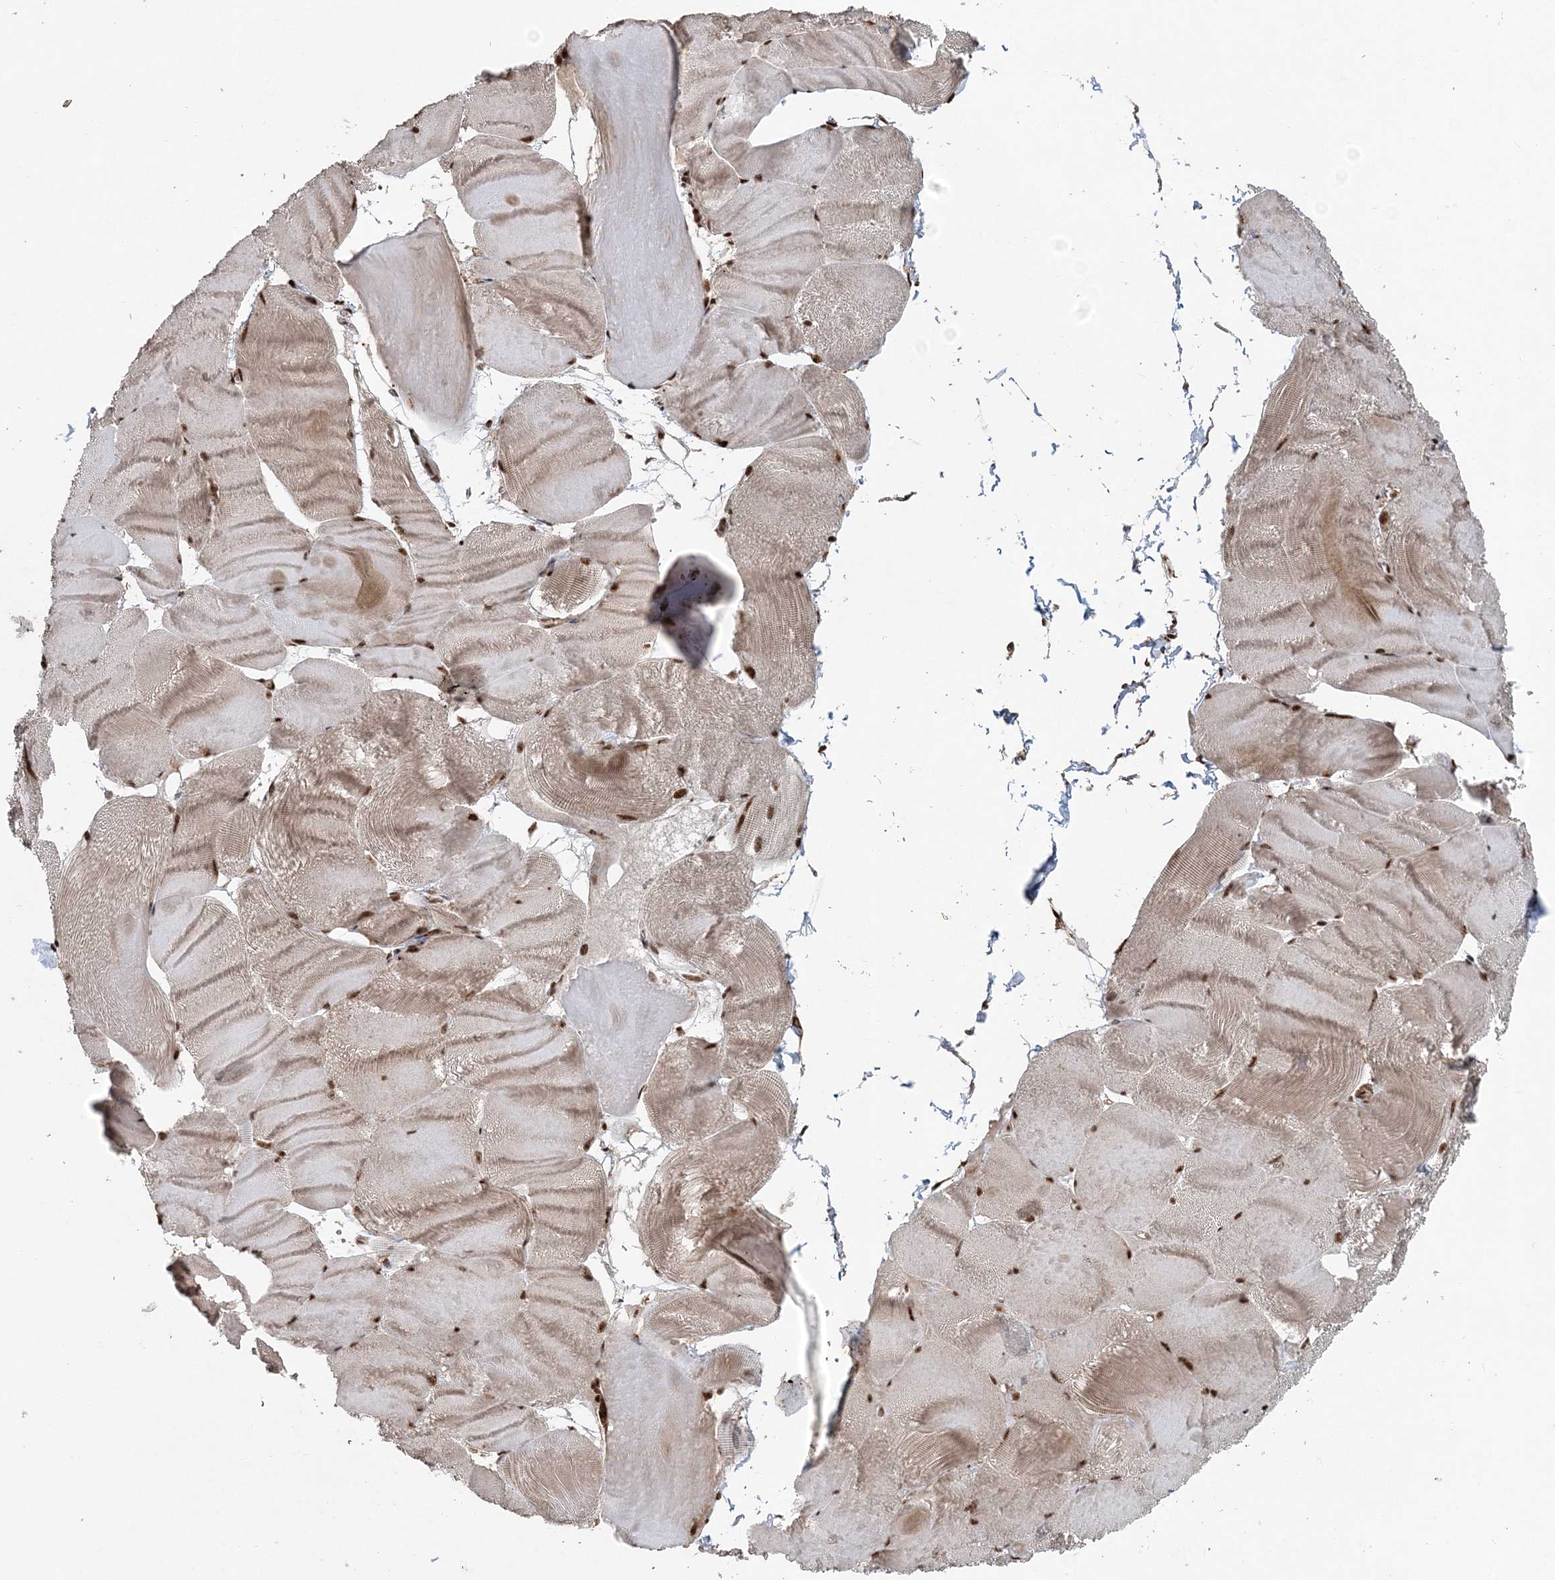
{"staining": {"intensity": "strong", "quantity": ">75%", "location": "cytoplasmic/membranous,nuclear"}, "tissue": "skeletal muscle", "cell_type": "Myocytes", "image_type": "normal", "snomed": [{"axis": "morphology", "description": "Normal tissue, NOS"}, {"axis": "morphology", "description": "Basal cell carcinoma"}, {"axis": "topography", "description": "Skeletal muscle"}], "caption": "Immunohistochemistry histopathology image of benign skeletal muscle: skeletal muscle stained using IHC displays high levels of strong protein expression localized specifically in the cytoplasmic/membranous,nuclear of myocytes, appearing as a cytoplasmic/membranous,nuclear brown color.", "gene": "EXOSC8", "patient": {"sex": "female", "age": 64}}